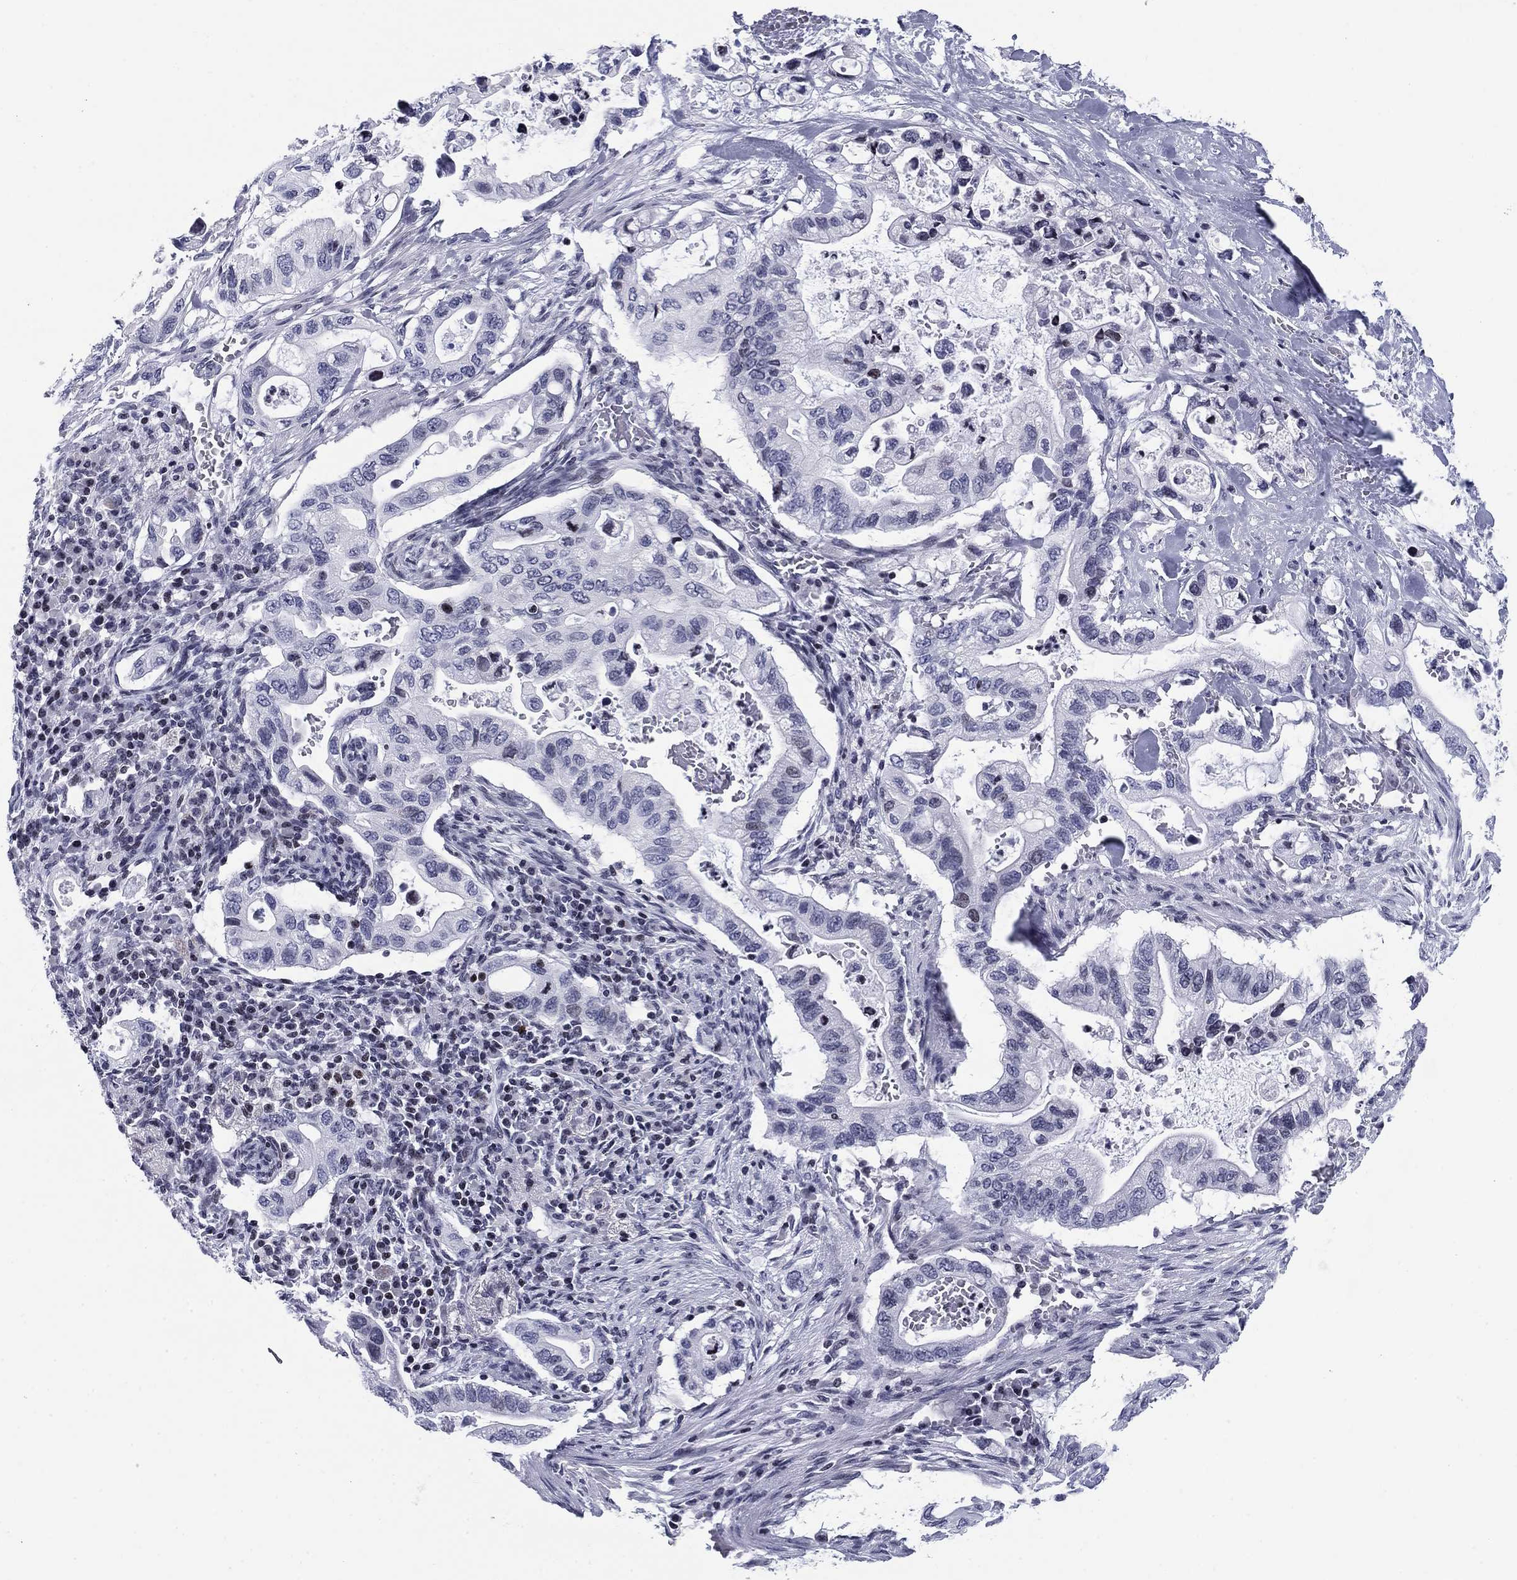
{"staining": {"intensity": "negative", "quantity": "none", "location": "none"}, "tissue": "pancreatic cancer", "cell_type": "Tumor cells", "image_type": "cancer", "snomed": [{"axis": "morphology", "description": "Adenocarcinoma, NOS"}, {"axis": "topography", "description": "Pancreas"}], "caption": "IHC of pancreatic cancer demonstrates no expression in tumor cells.", "gene": "CCDC144A", "patient": {"sex": "female", "age": 72}}